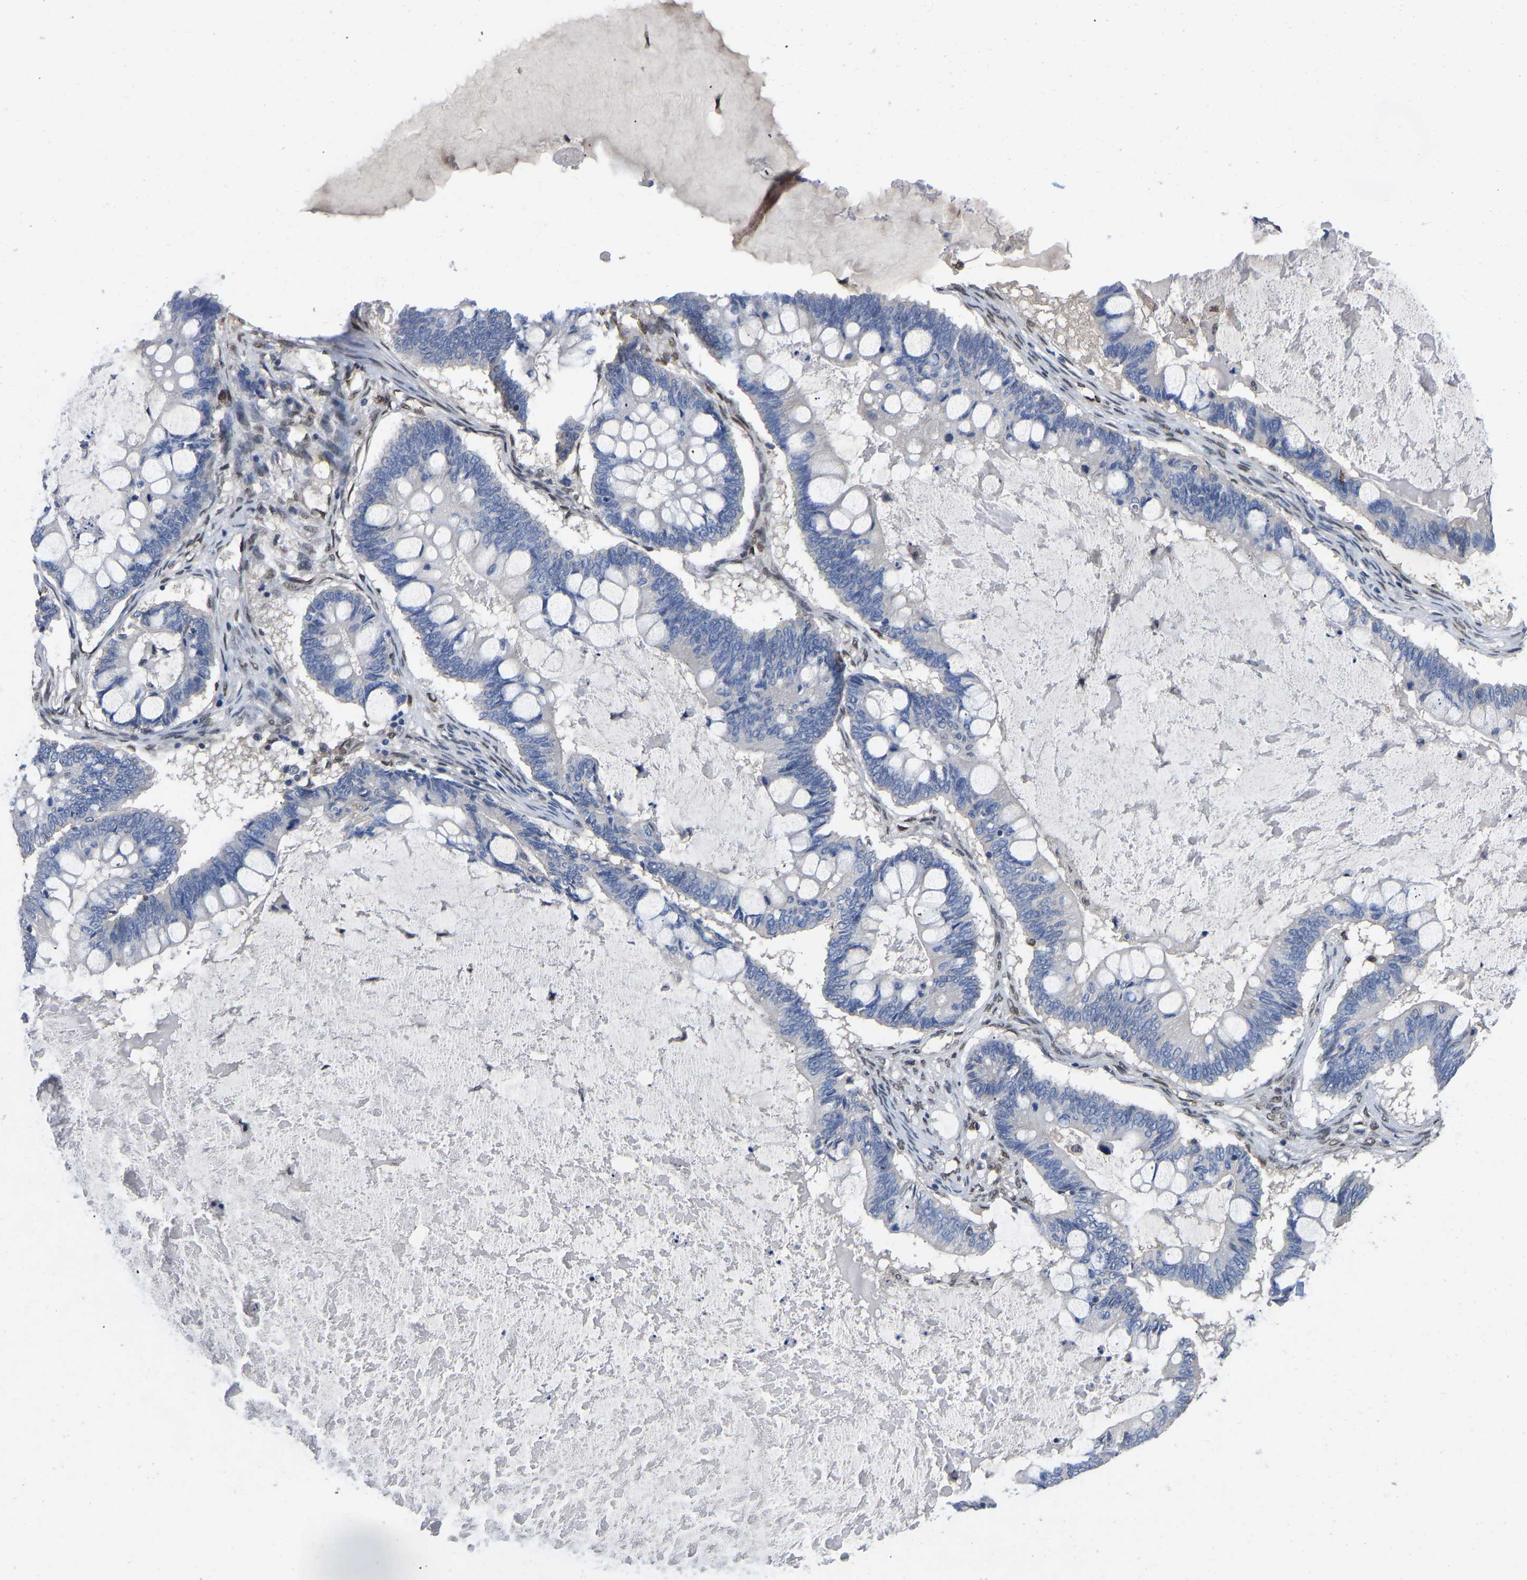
{"staining": {"intensity": "negative", "quantity": "none", "location": "none"}, "tissue": "ovarian cancer", "cell_type": "Tumor cells", "image_type": "cancer", "snomed": [{"axis": "morphology", "description": "Cystadenocarcinoma, mucinous, NOS"}, {"axis": "topography", "description": "Ovary"}], "caption": "High magnification brightfield microscopy of ovarian mucinous cystadenocarcinoma stained with DAB (3,3'-diaminobenzidine) (brown) and counterstained with hematoxylin (blue): tumor cells show no significant expression.", "gene": "QKI", "patient": {"sex": "female", "age": 61}}